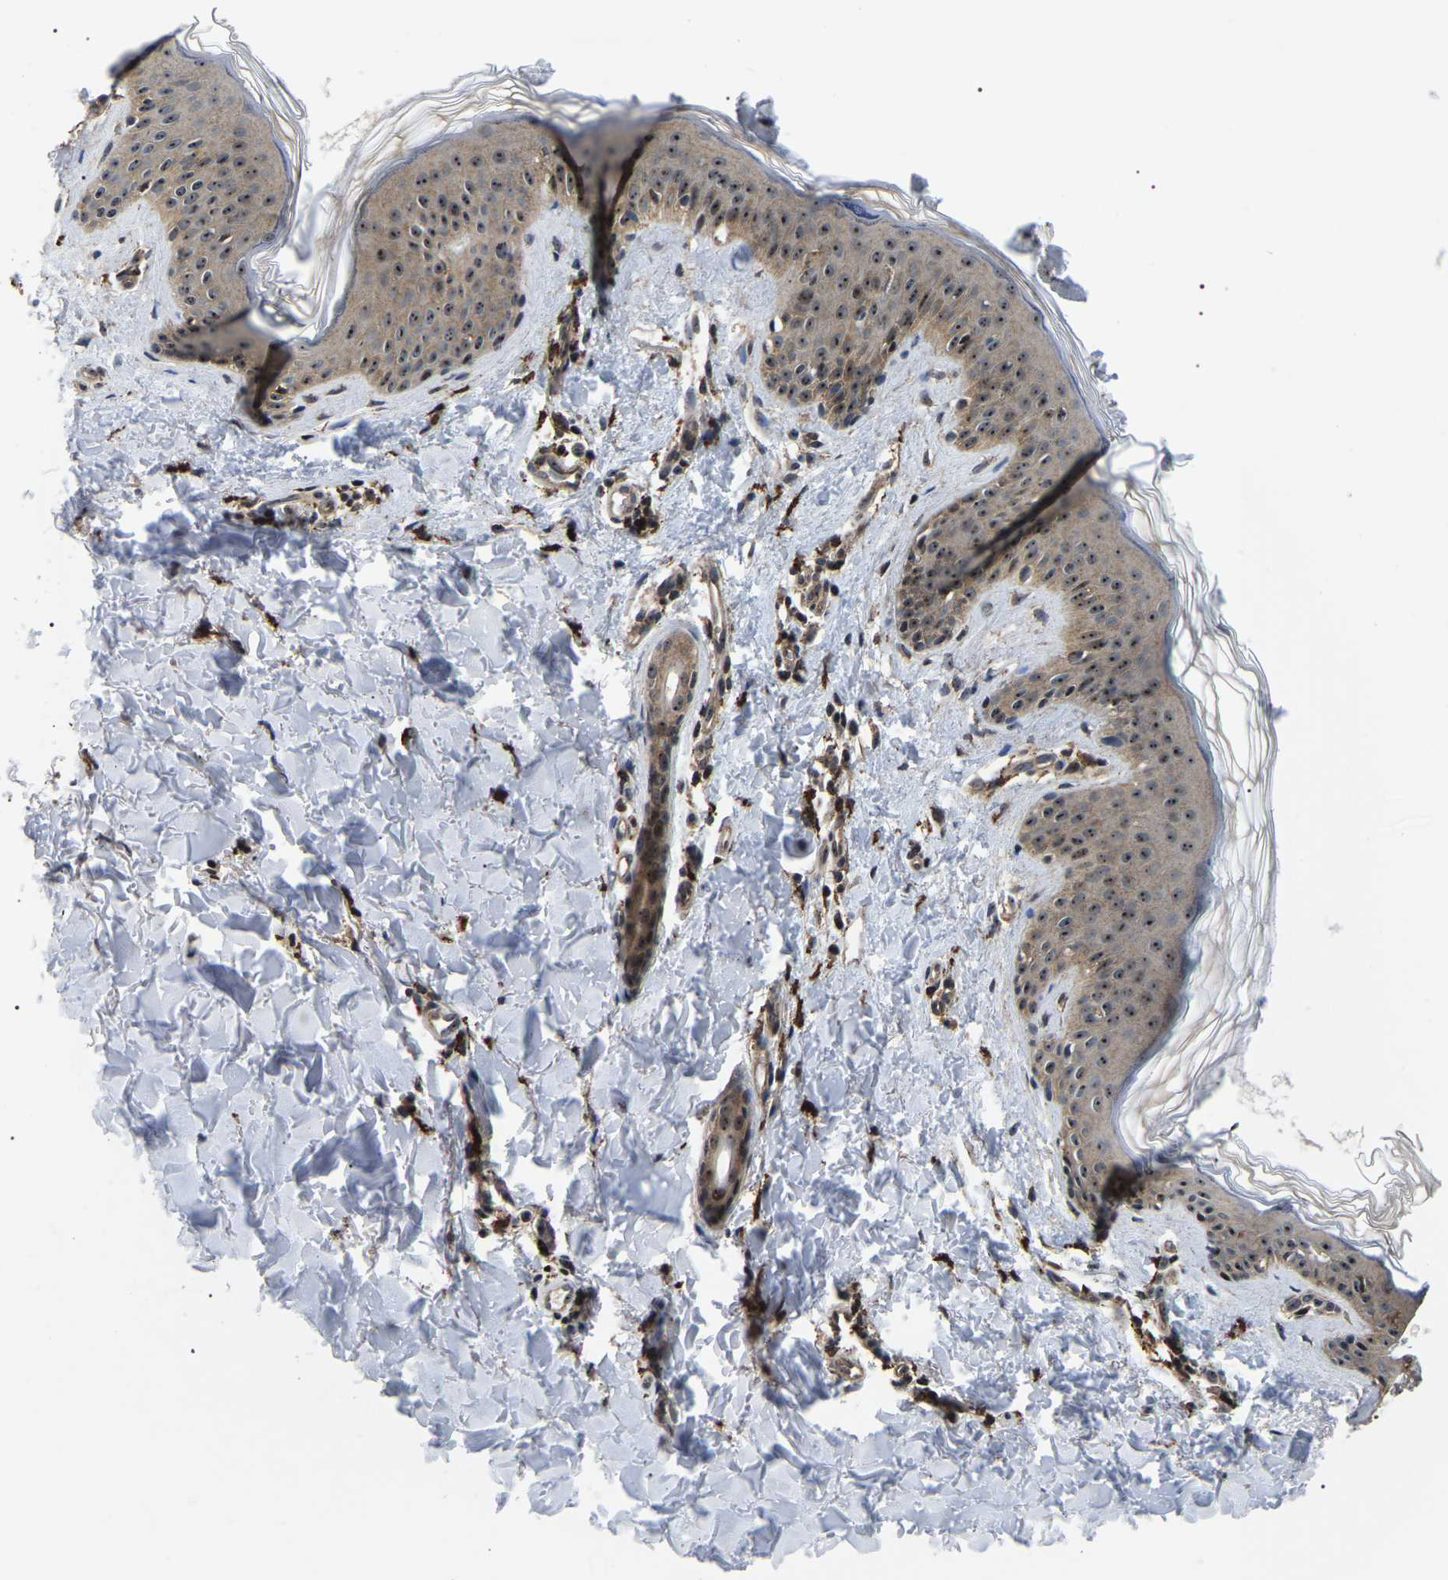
{"staining": {"intensity": "moderate", "quantity": ">75%", "location": "cytoplasmic/membranous,nuclear"}, "tissue": "skin", "cell_type": "Fibroblasts", "image_type": "normal", "snomed": [{"axis": "morphology", "description": "Normal tissue, NOS"}, {"axis": "topography", "description": "Skin"}], "caption": "DAB (3,3'-diaminobenzidine) immunohistochemical staining of benign human skin reveals moderate cytoplasmic/membranous,nuclear protein positivity in approximately >75% of fibroblasts.", "gene": "RRP1B", "patient": {"sex": "male", "age": 40}}